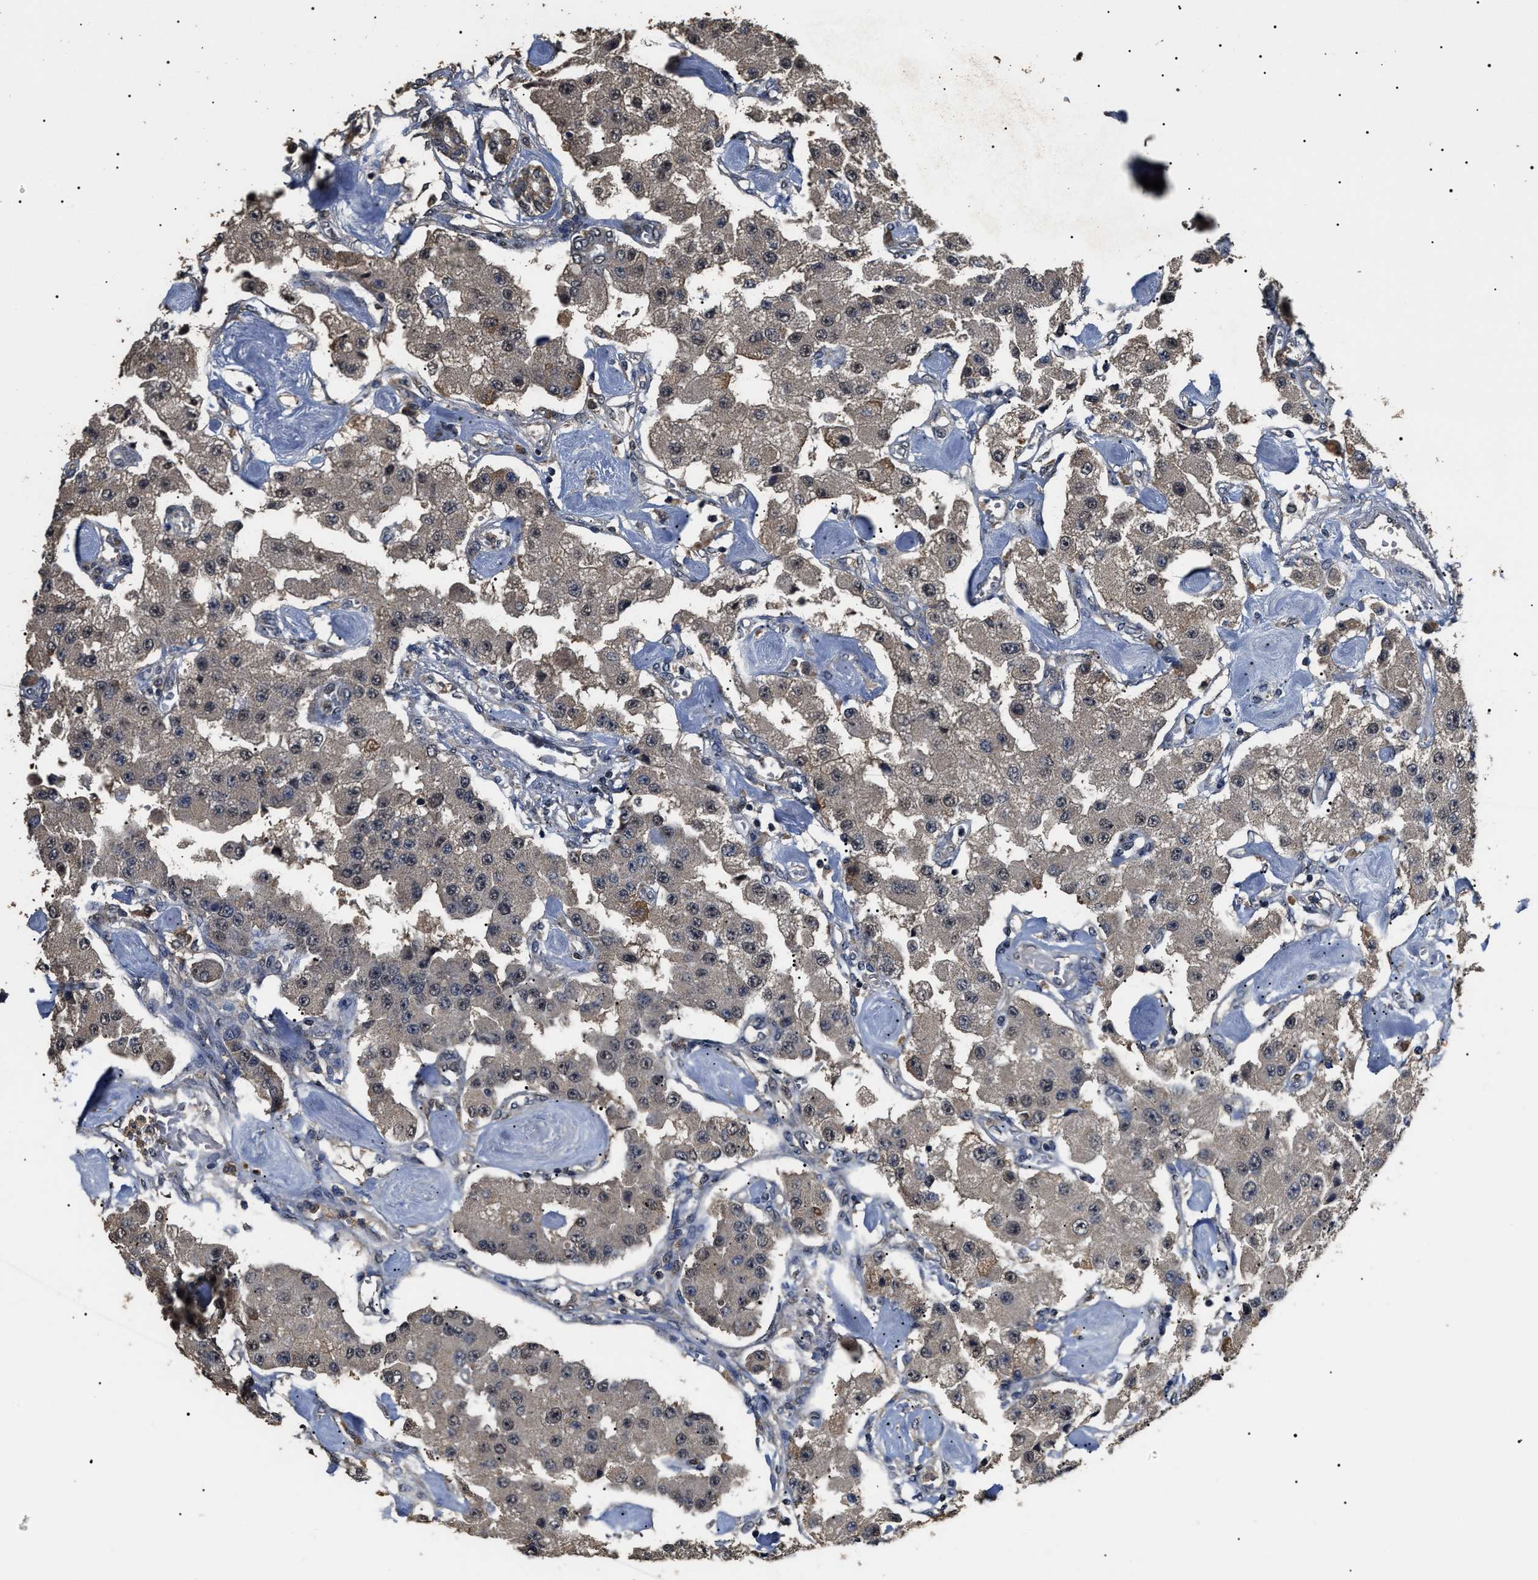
{"staining": {"intensity": "weak", "quantity": ">75%", "location": "cytoplasmic/membranous,nuclear"}, "tissue": "carcinoid", "cell_type": "Tumor cells", "image_type": "cancer", "snomed": [{"axis": "morphology", "description": "Carcinoid, malignant, NOS"}, {"axis": "topography", "description": "Pancreas"}], "caption": "Carcinoid (malignant) stained with a protein marker reveals weak staining in tumor cells.", "gene": "PSMD8", "patient": {"sex": "male", "age": 41}}